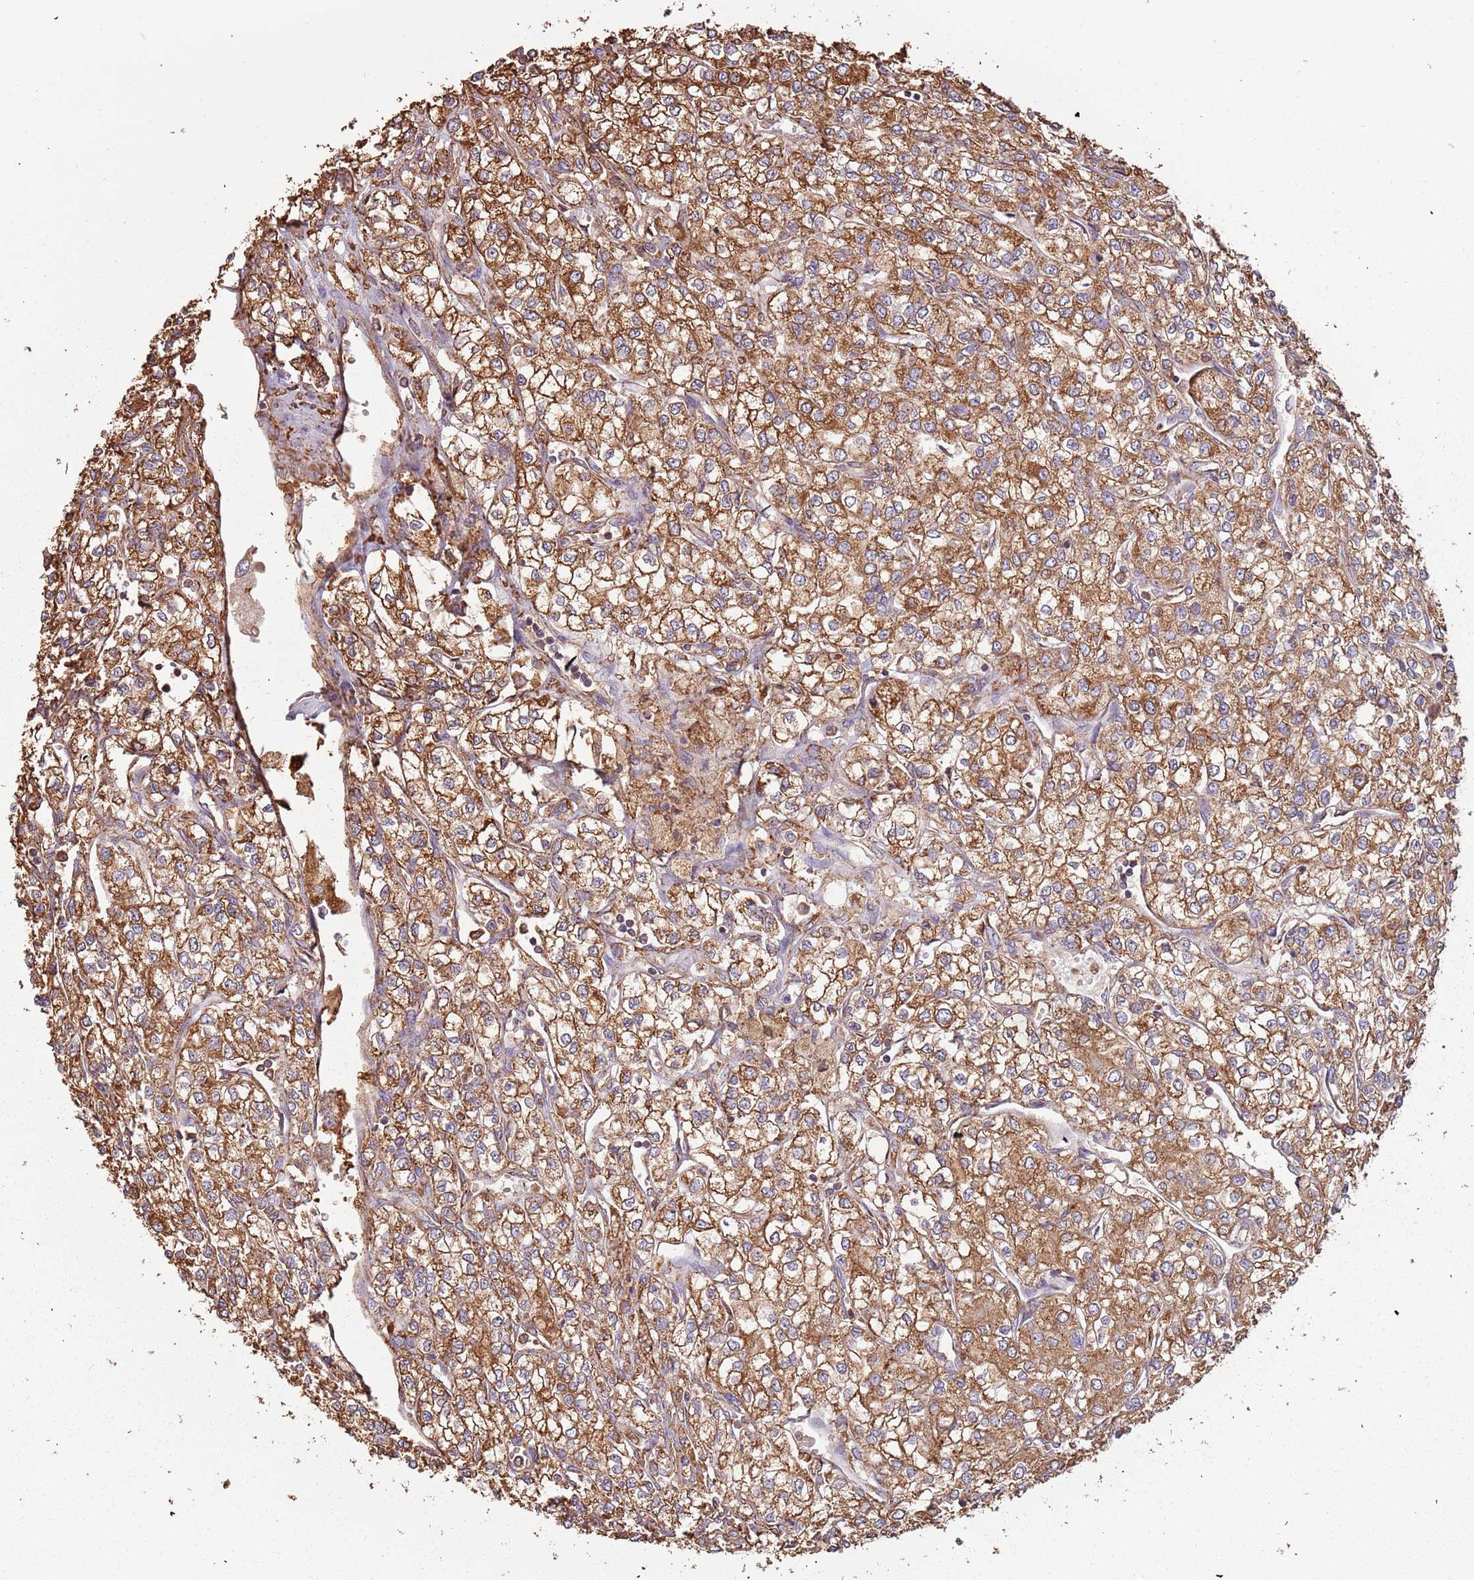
{"staining": {"intensity": "moderate", "quantity": ">75%", "location": "cytoplasmic/membranous"}, "tissue": "renal cancer", "cell_type": "Tumor cells", "image_type": "cancer", "snomed": [{"axis": "morphology", "description": "Adenocarcinoma, NOS"}, {"axis": "topography", "description": "Kidney"}], "caption": "A histopathology image of adenocarcinoma (renal) stained for a protein shows moderate cytoplasmic/membranous brown staining in tumor cells. Ihc stains the protein of interest in brown and the nuclei are stained blue.", "gene": "ATOSB", "patient": {"sex": "male", "age": 80}}